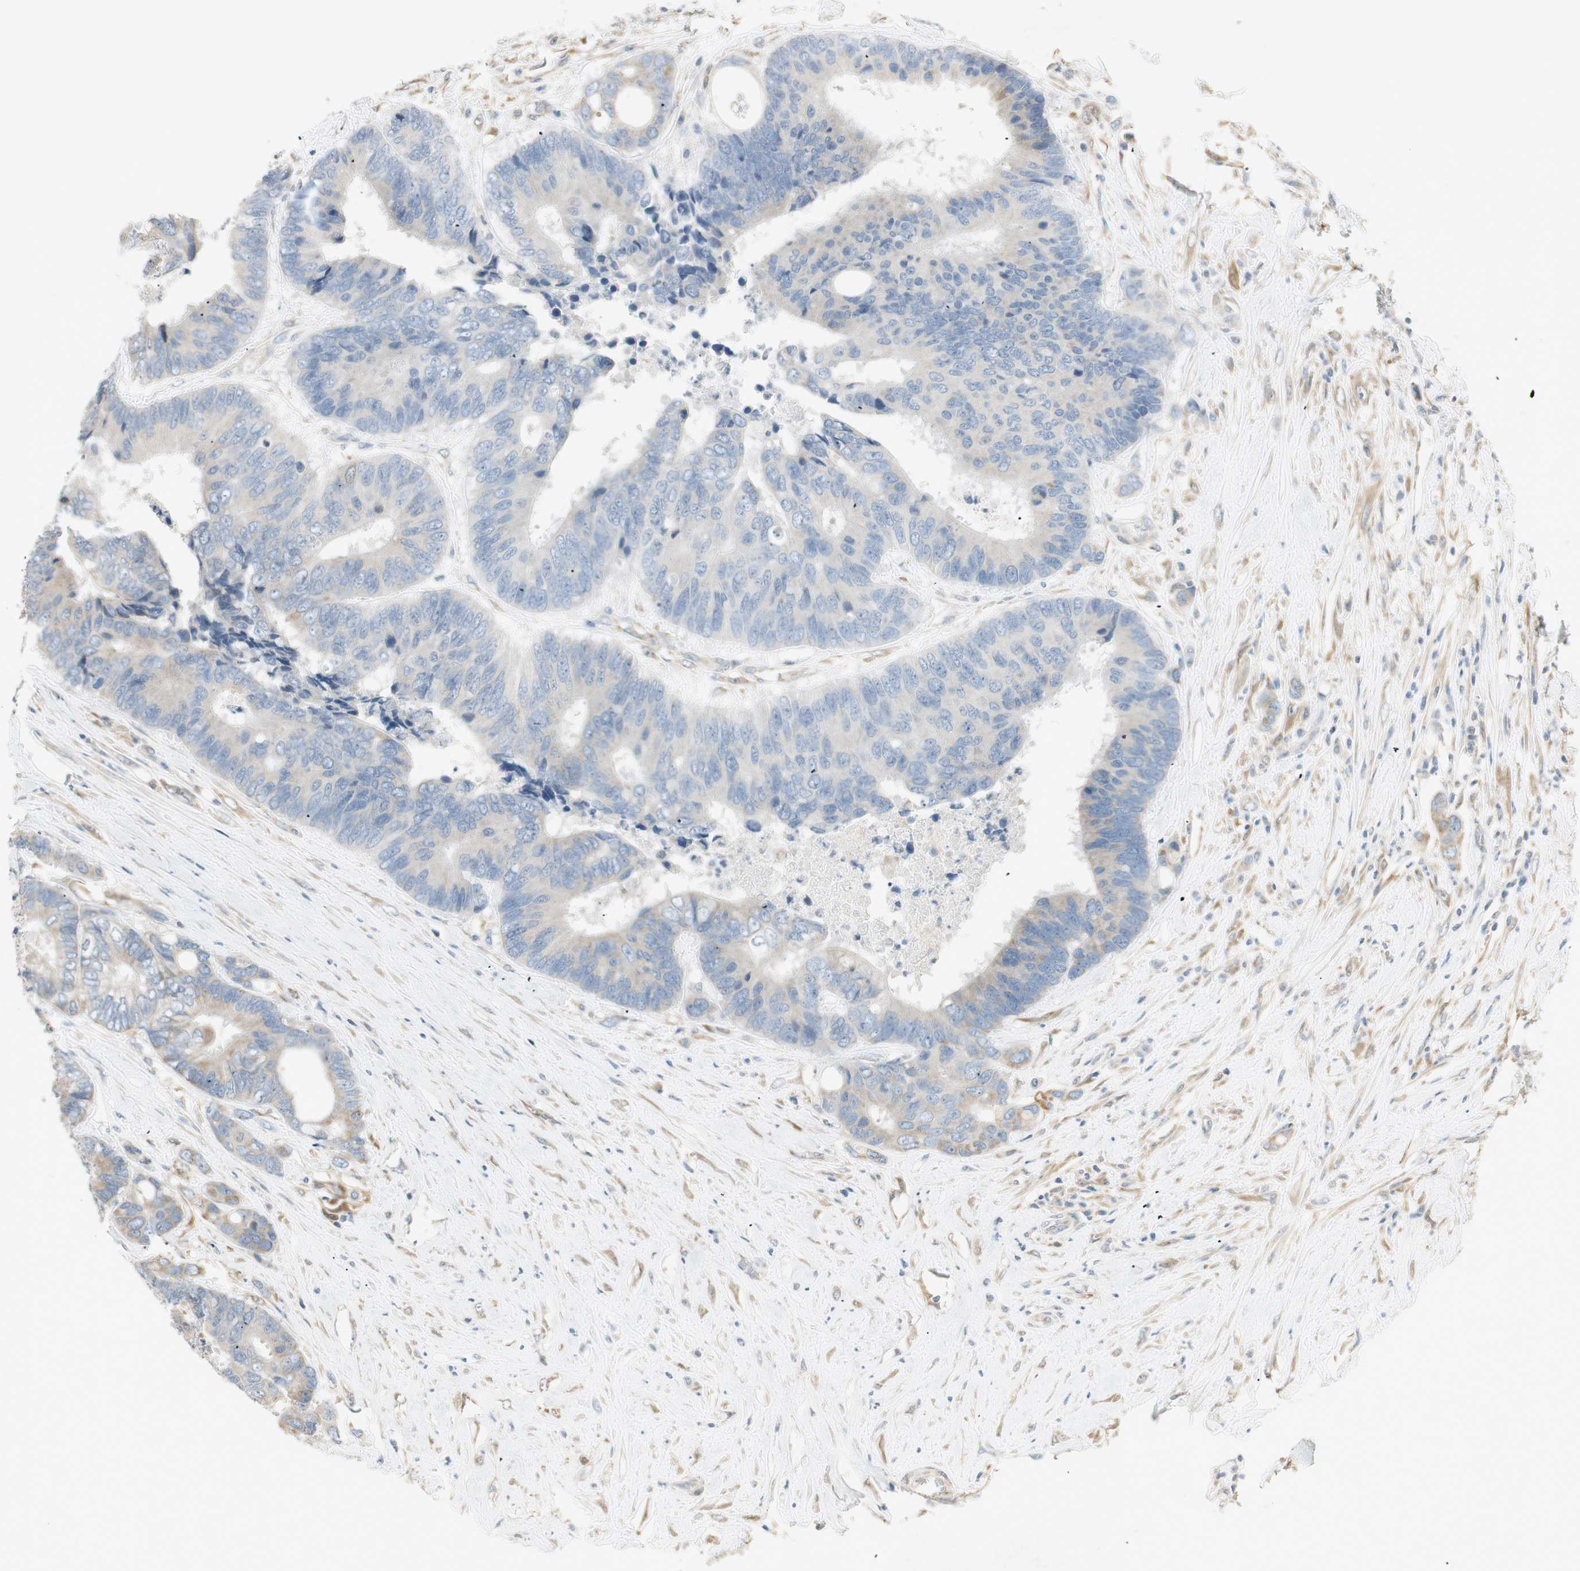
{"staining": {"intensity": "negative", "quantity": "none", "location": "none"}, "tissue": "colorectal cancer", "cell_type": "Tumor cells", "image_type": "cancer", "snomed": [{"axis": "morphology", "description": "Adenocarcinoma, NOS"}, {"axis": "topography", "description": "Rectum"}], "caption": "Tumor cells are negative for brown protein staining in adenocarcinoma (colorectal). (Stains: DAB (3,3'-diaminobenzidine) IHC with hematoxylin counter stain, Microscopy: brightfield microscopy at high magnification).", "gene": "STON1-GTF2A1L", "patient": {"sex": "male", "age": 55}}